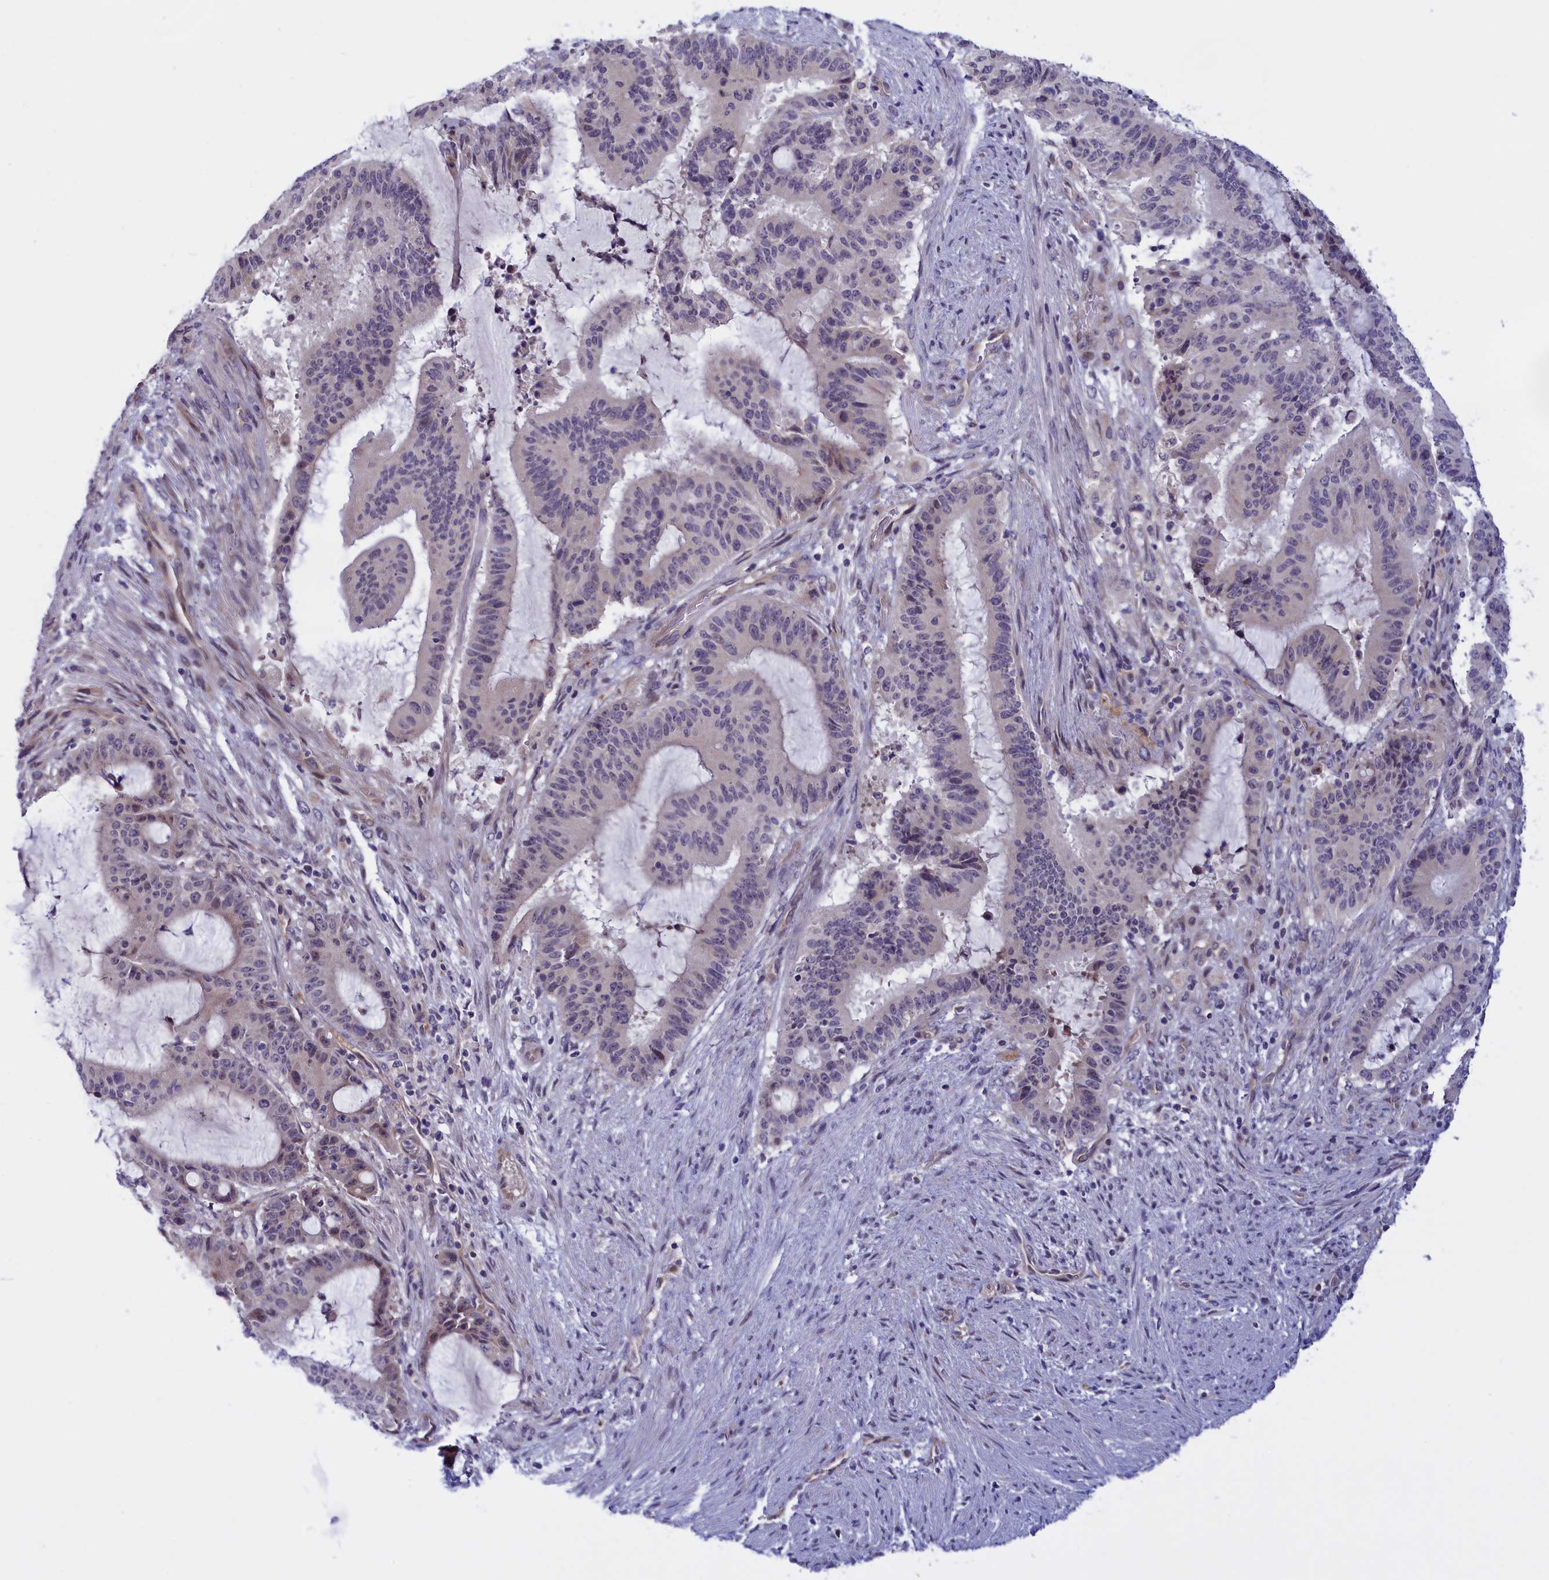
{"staining": {"intensity": "negative", "quantity": "none", "location": "none"}, "tissue": "liver cancer", "cell_type": "Tumor cells", "image_type": "cancer", "snomed": [{"axis": "morphology", "description": "Normal tissue, NOS"}, {"axis": "morphology", "description": "Cholangiocarcinoma"}, {"axis": "topography", "description": "Liver"}, {"axis": "topography", "description": "Peripheral nerve tissue"}], "caption": "This histopathology image is of cholangiocarcinoma (liver) stained with IHC to label a protein in brown with the nuclei are counter-stained blue. There is no staining in tumor cells.", "gene": "IGFALS", "patient": {"sex": "female", "age": 73}}